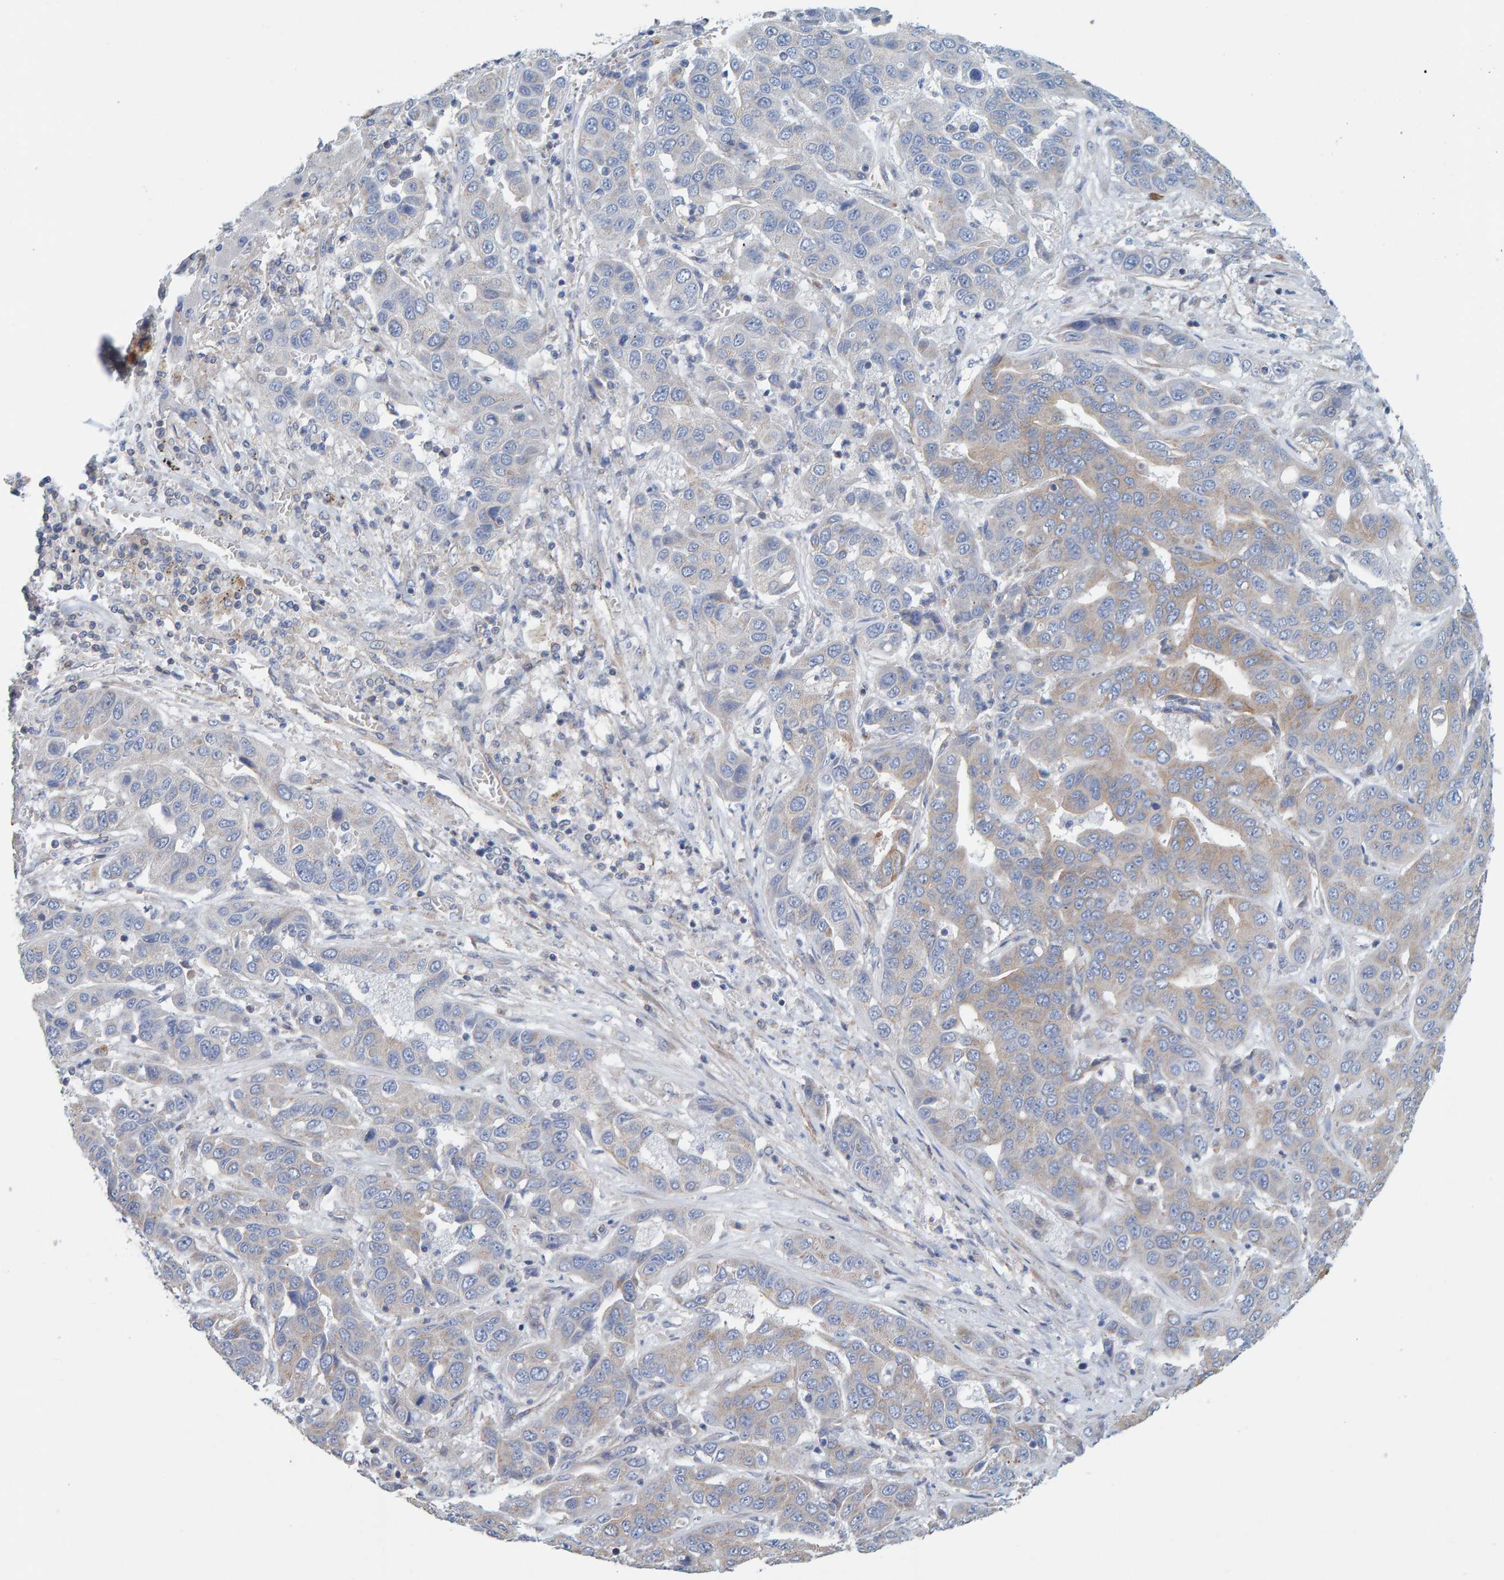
{"staining": {"intensity": "moderate", "quantity": "<25%", "location": "cytoplasmic/membranous"}, "tissue": "liver cancer", "cell_type": "Tumor cells", "image_type": "cancer", "snomed": [{"axis": "morphology", "description": "Cholangiocarcinoma"}, {"axis": "topography", "description": "Liver"}], "caption": "Immunohistochemical staining of human liver cancer (cholangiocarcinoma) exhibits low levels of moderate cytoplasmic/membranous staining in approximately <25% of tumor cells.", "gene": "RGP1", "patient": {"sex": "female", "age": 52}}